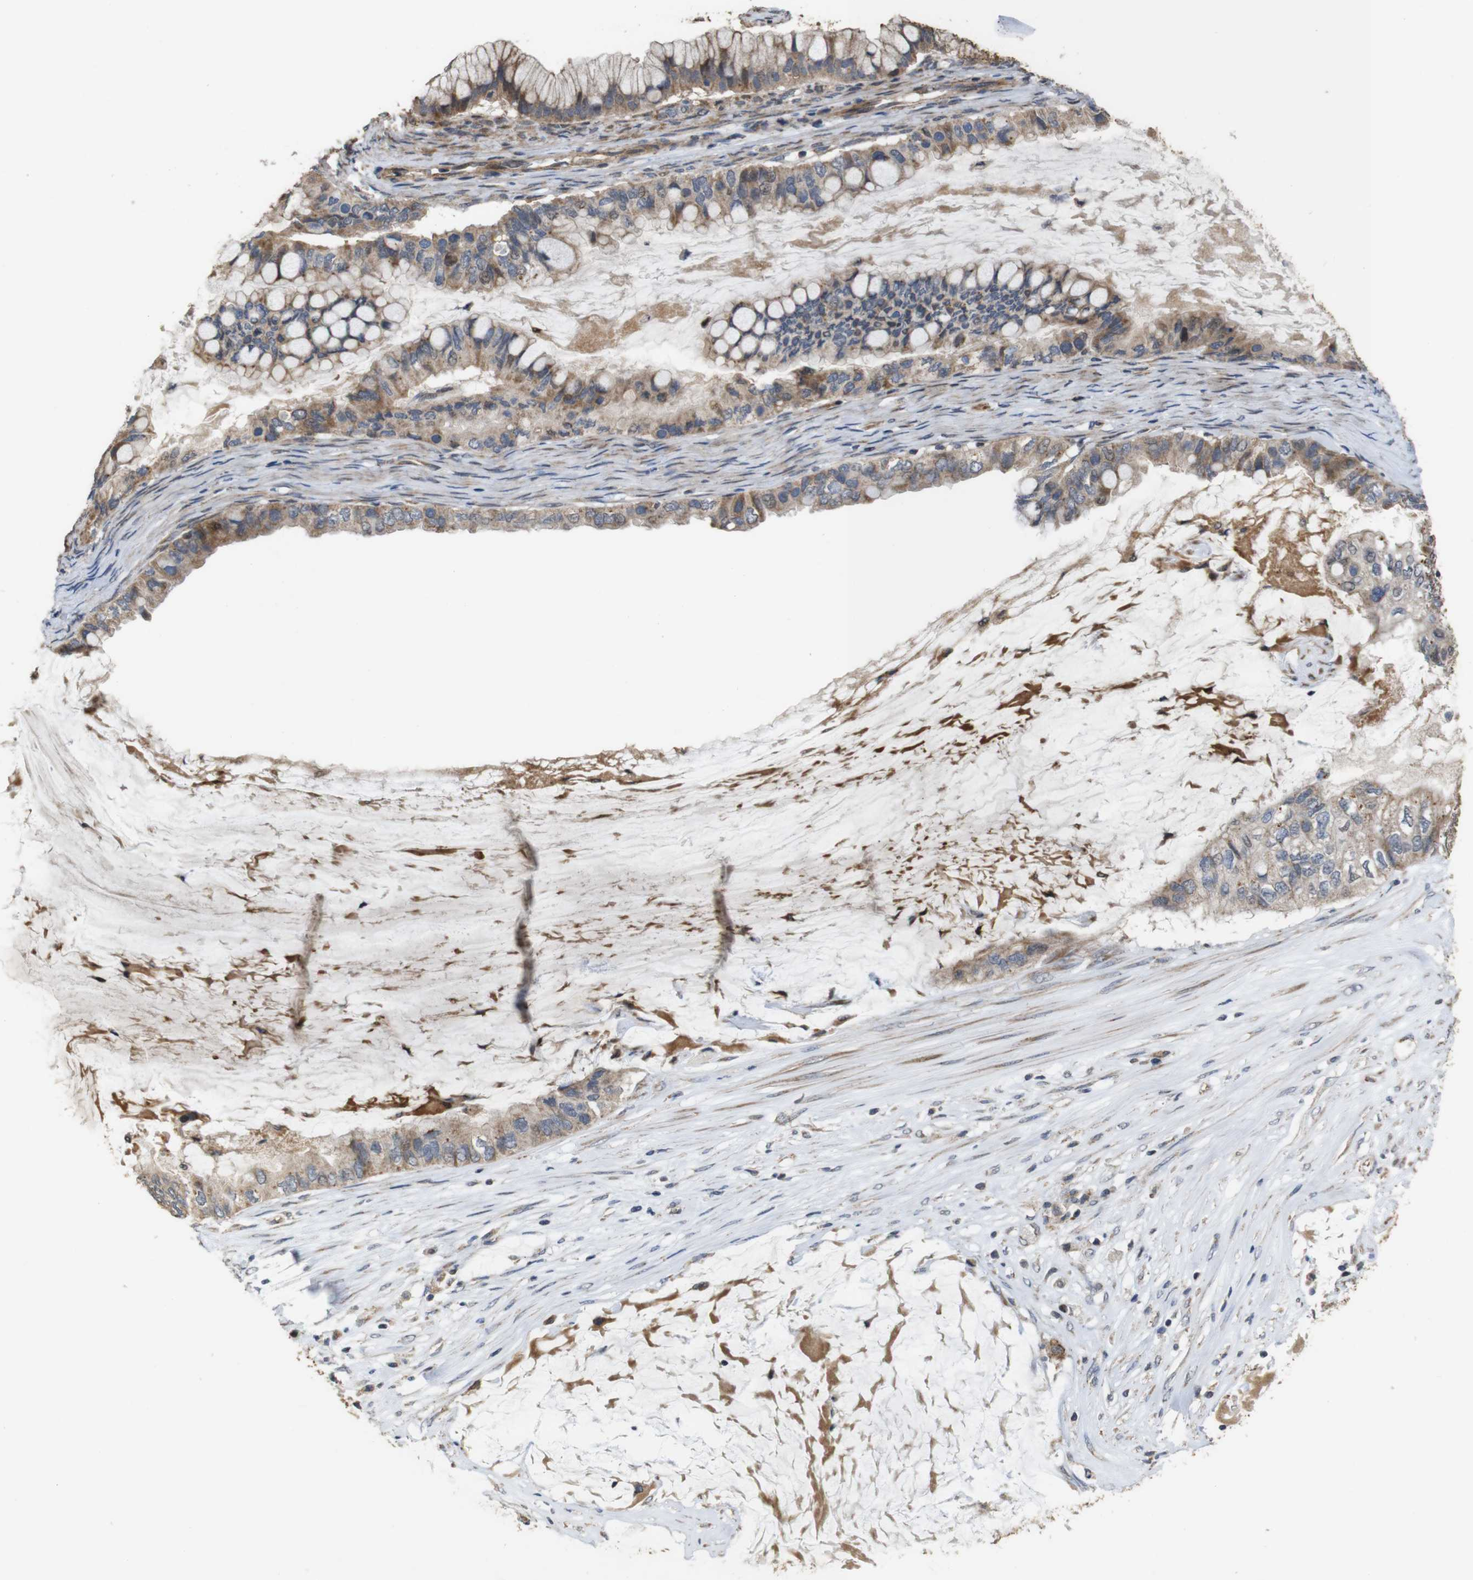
{"staining": {"intensity": "moderate", "quantity": ">75%", "location": "cytoplasmic/membranous"}, "tissue": "ovarian cancer", "cell_type": "Tumor cells", "image_type": "cancer", "snomed": [{"axis": "morphology", "description": "Cystadenocarcinoma, mucinous, NOS"}, {"axis": "topography", "description": "Ovary"}], "caption": "Human ovarian cancer stained for a protein (brown) shows moderate cytoplasmic/membranous positive staining in about >75% of tumor cells.", "gene": "SNN", "patient": {"sex": "female", "age": 80}}